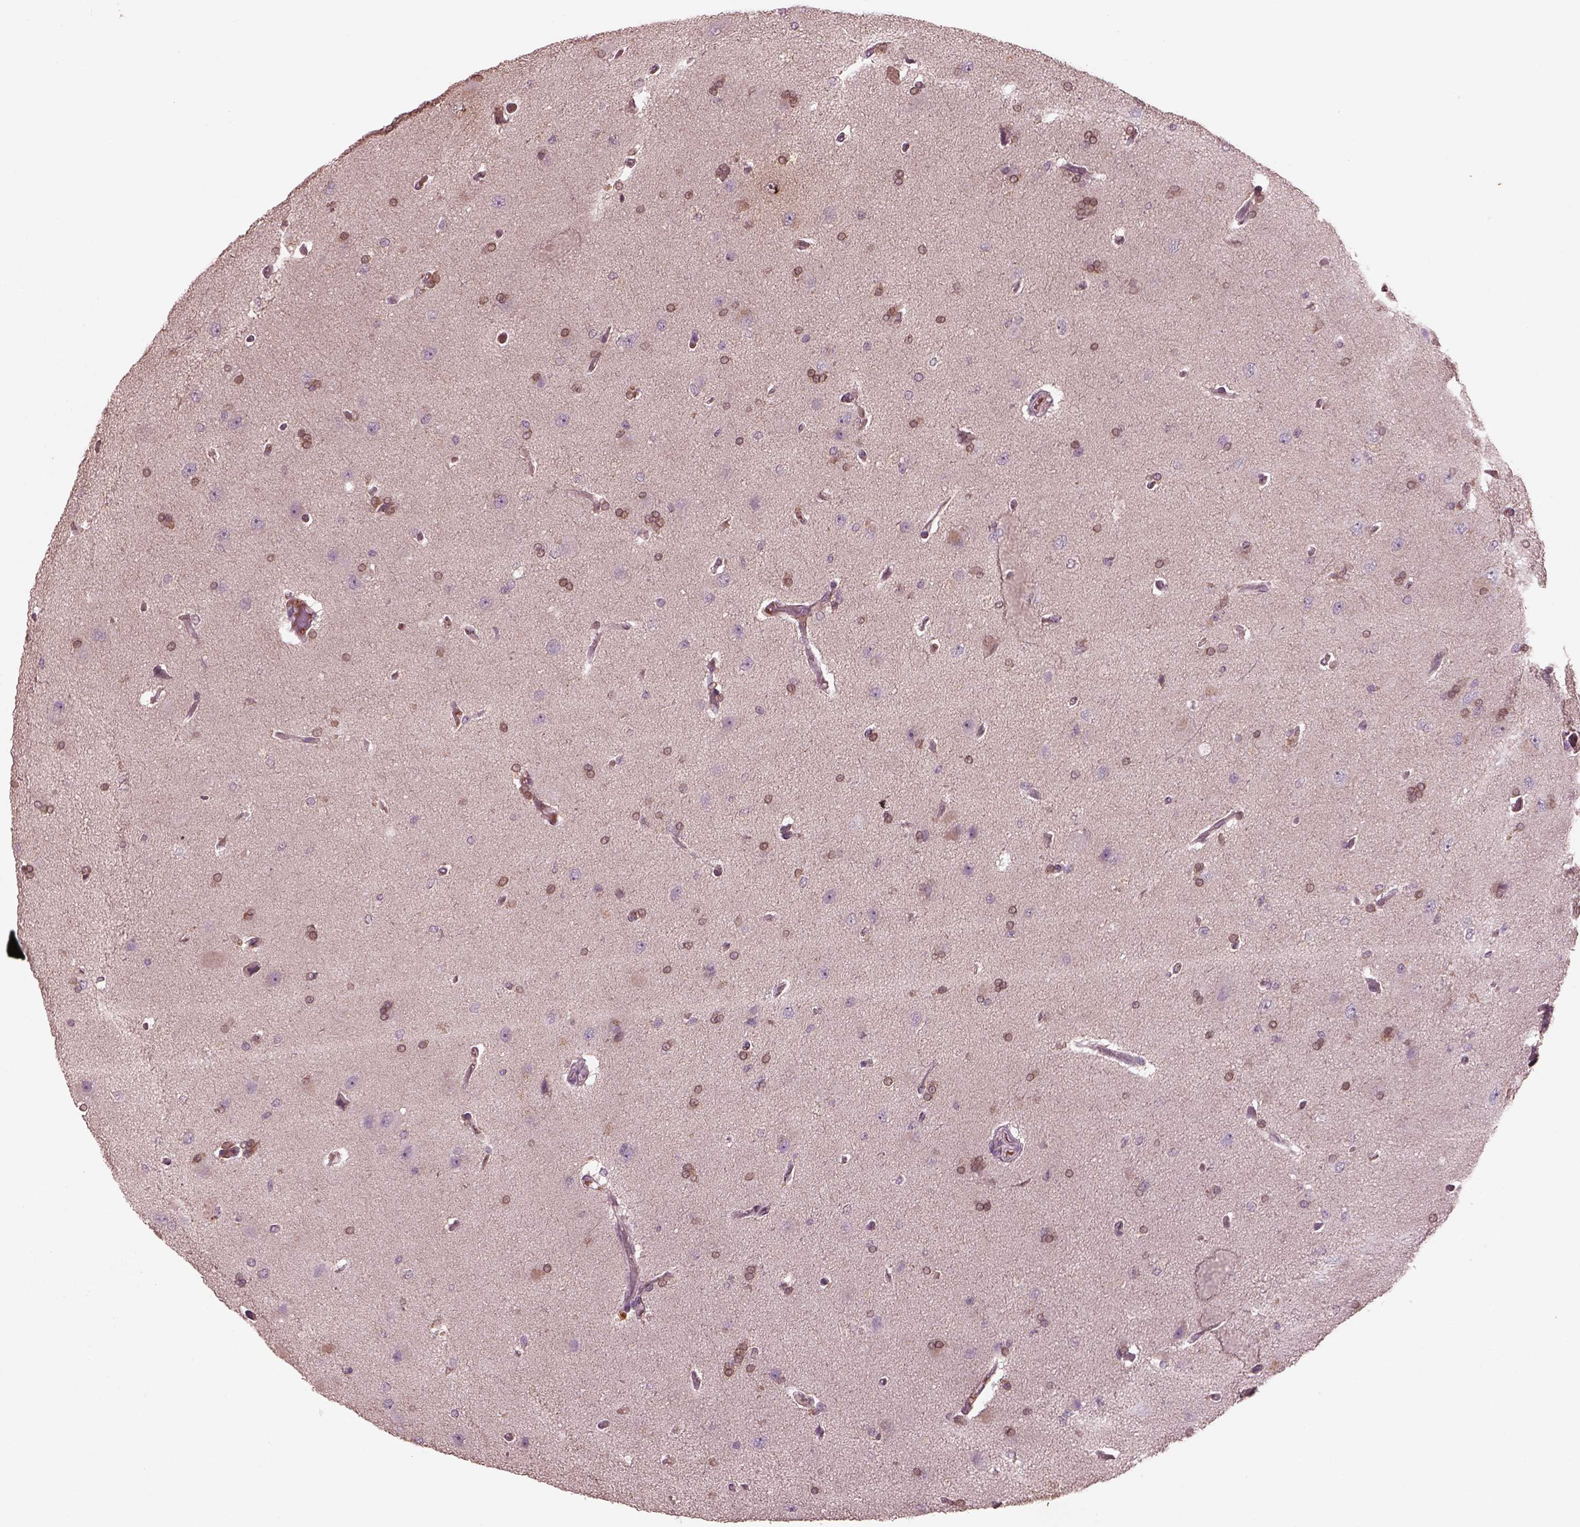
{"staining": {"intensity": "weak", "quantity": ">75%", "location": "cytoplasmic/membranous"}, "tissue": "glioma", "cell_type": "Tumor cells", "image_type": "cancer", "snomed": [{"axis": "morphology", "description": "Glioma, malignant, High grade"}, {"axis": "topography", "description": "Cerebral cortex"}], "caption": "Tumor cells show weak cytoplasmic/membranous positivity in about >75% of cells in malignant glioma (high-grade). (Stains: DAB (3,3'-diaminobenzidine) in brown, nuclei in blue, Microscopy: brightfield microscopy at high magnification).", "gene": "PTX4", "patient": {"sex": "male", "age": 70}}